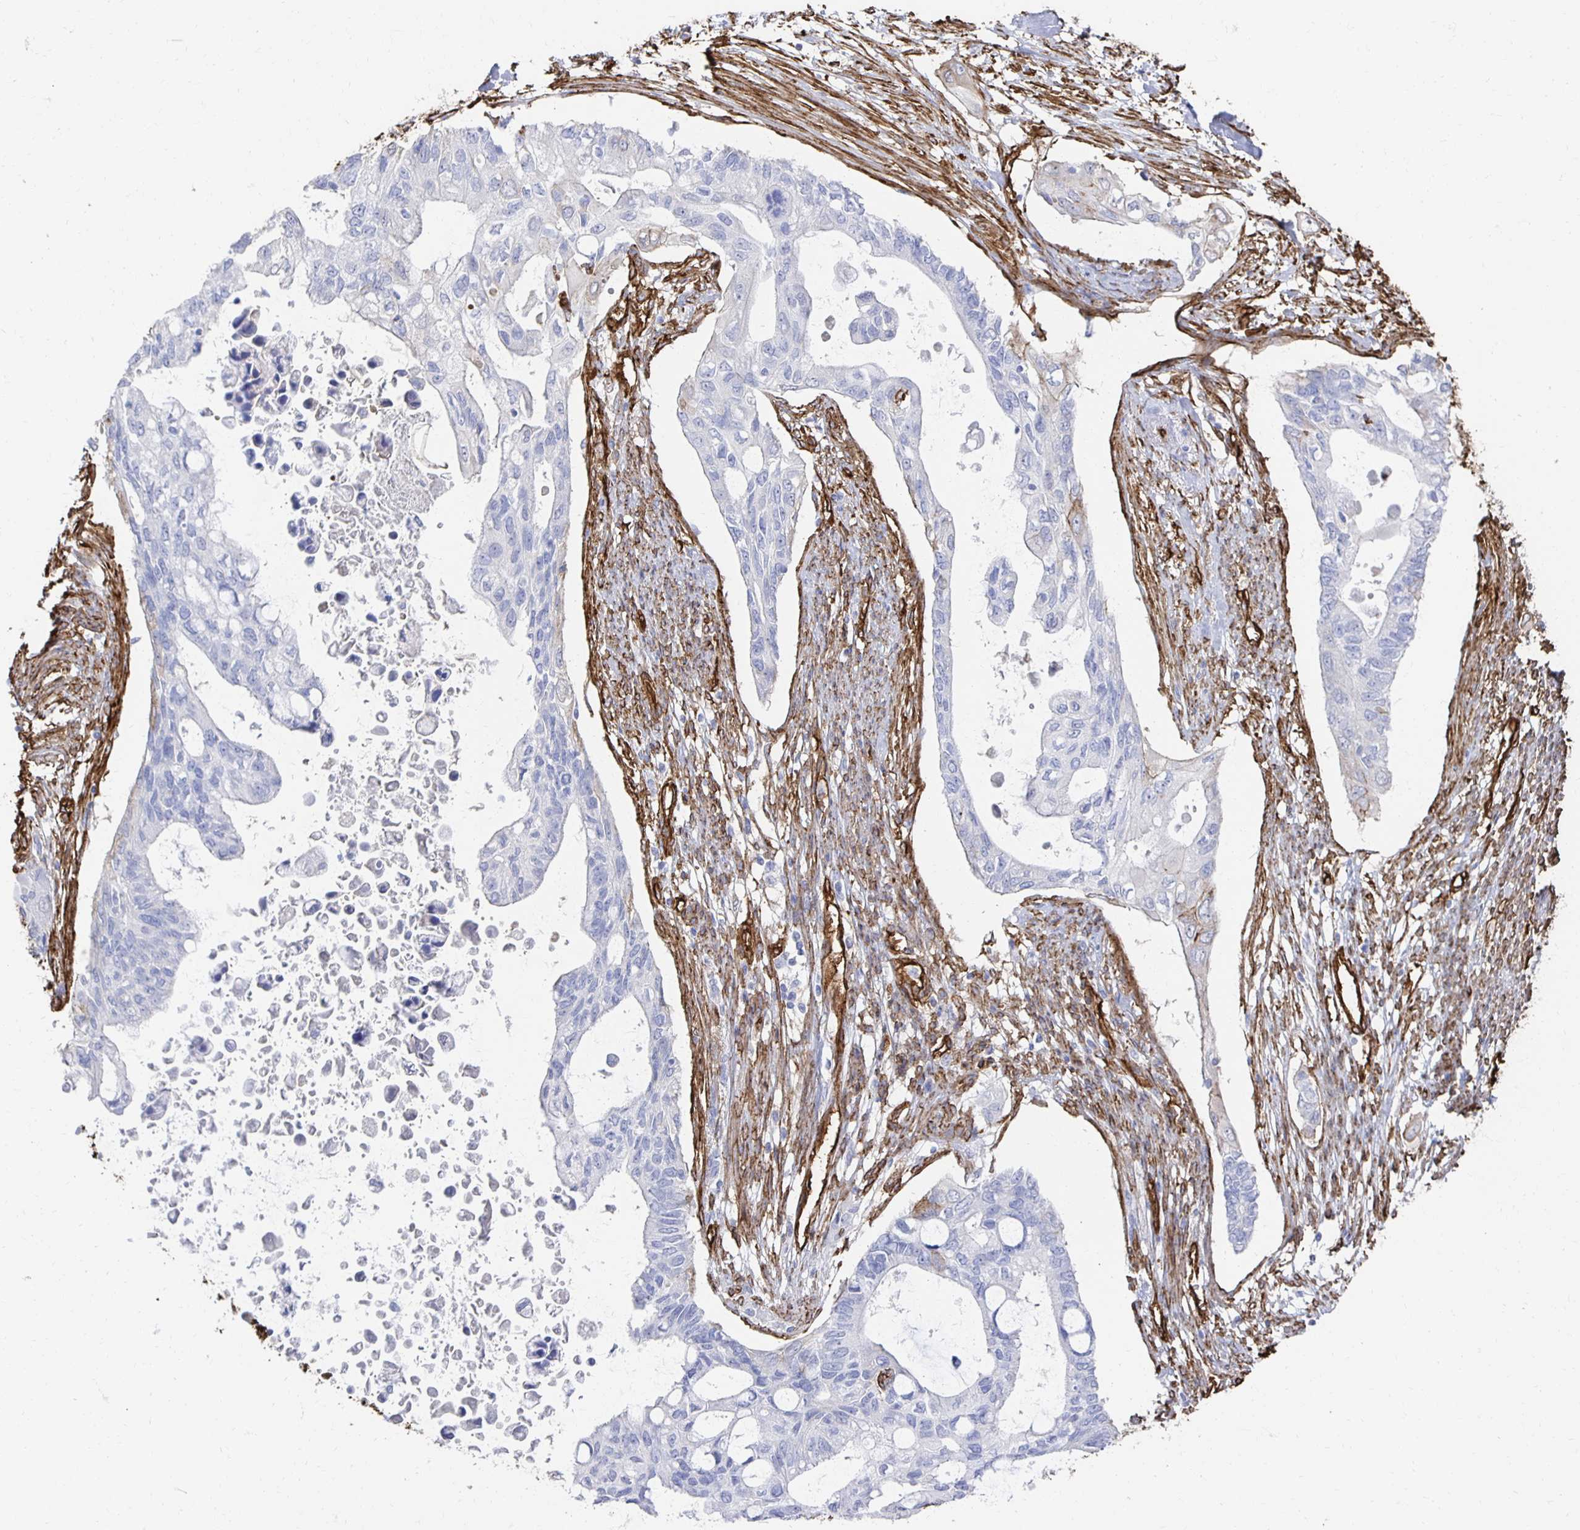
{"staining": {"intensity": "negative", "quantity": "none", "location": "none"}, "tissue": "pancreatic cancer", "cell_type": "Tumor cells", "image_type": "cancer", "snomed": [{"axis": "morphology", "description": "Adenocarcinoma, NOS"}, {"axis": "topography", "description": "Pancreas"}], "caption": "High power microscopy micrograph of an immunohistochemistry photomicrograph of pancreatic cancer (adenocarcinoma), revealing no significant staining in tumor cells. The staining was performed using DAB (3,3'-diaminobenzidine) to visualize the protein expression in brown, while the nuclei were stained in blue with hematoxylin (Magnification: 20x).", "gene": "VIPR2", "patient": {"sex": "female", "age": 63}}